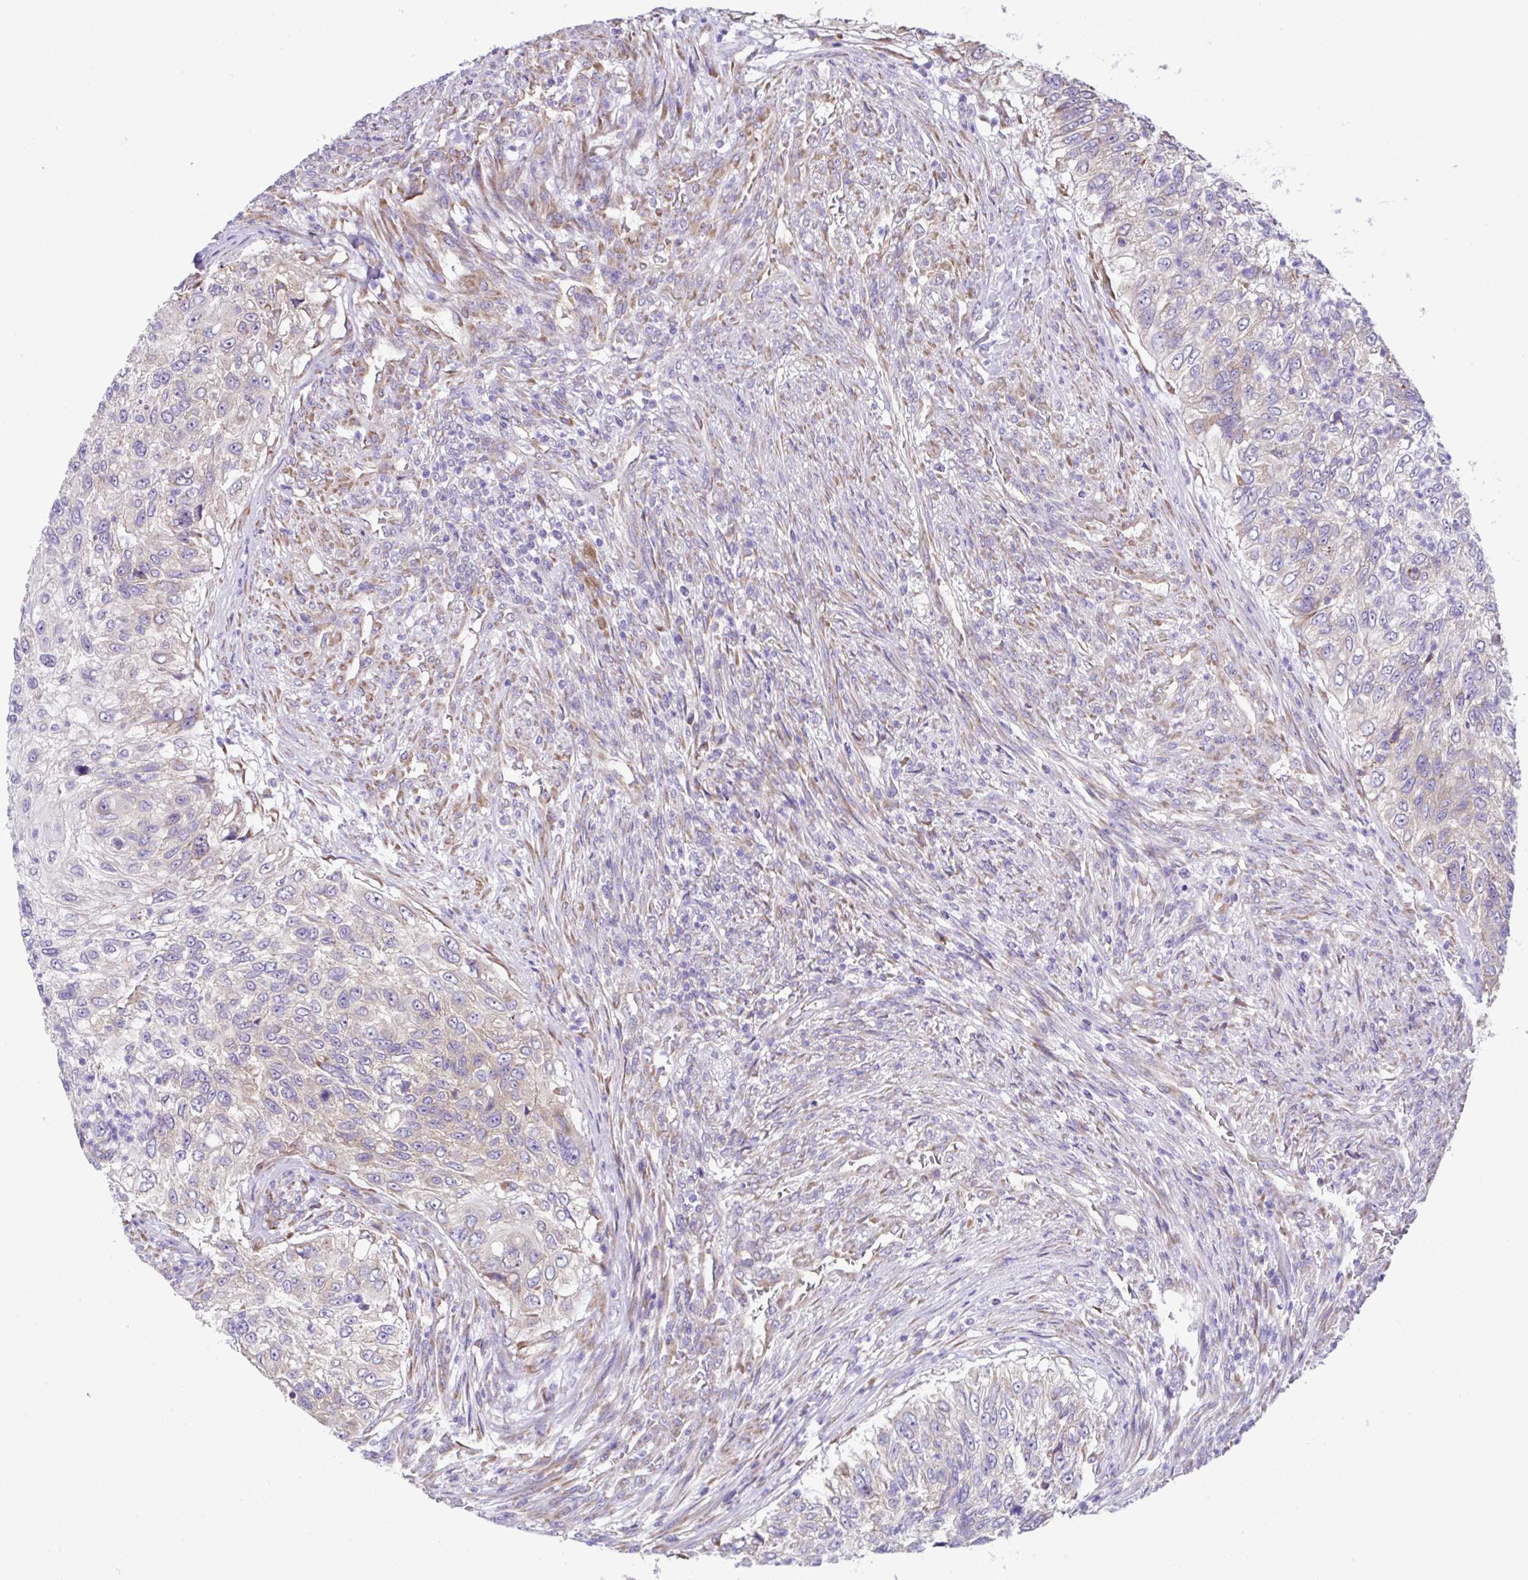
{"staining": {"intensity": "weak", "quantity": "<25%", "location": "cytoplasmic/membranous"}, "tissue": "urothelial cancer", "cell_type": "Tumor cells", "image_type": "cancer", "snomed": [{"axis": "morphology", "description": "Urothelial carcinoma, High grade"}, {"axis": "topography", "description": "Urinary bladder"}], "caption": "Urothelial cancer was stained to show a protein in brown. There is no significant positivity in tumor cells. The staining is performed using DAB brown chromogen with nuclei counter-stained in using hematoxylin.", "gene": "RPL7", "patient": {"sex": "female", "age": 60}}